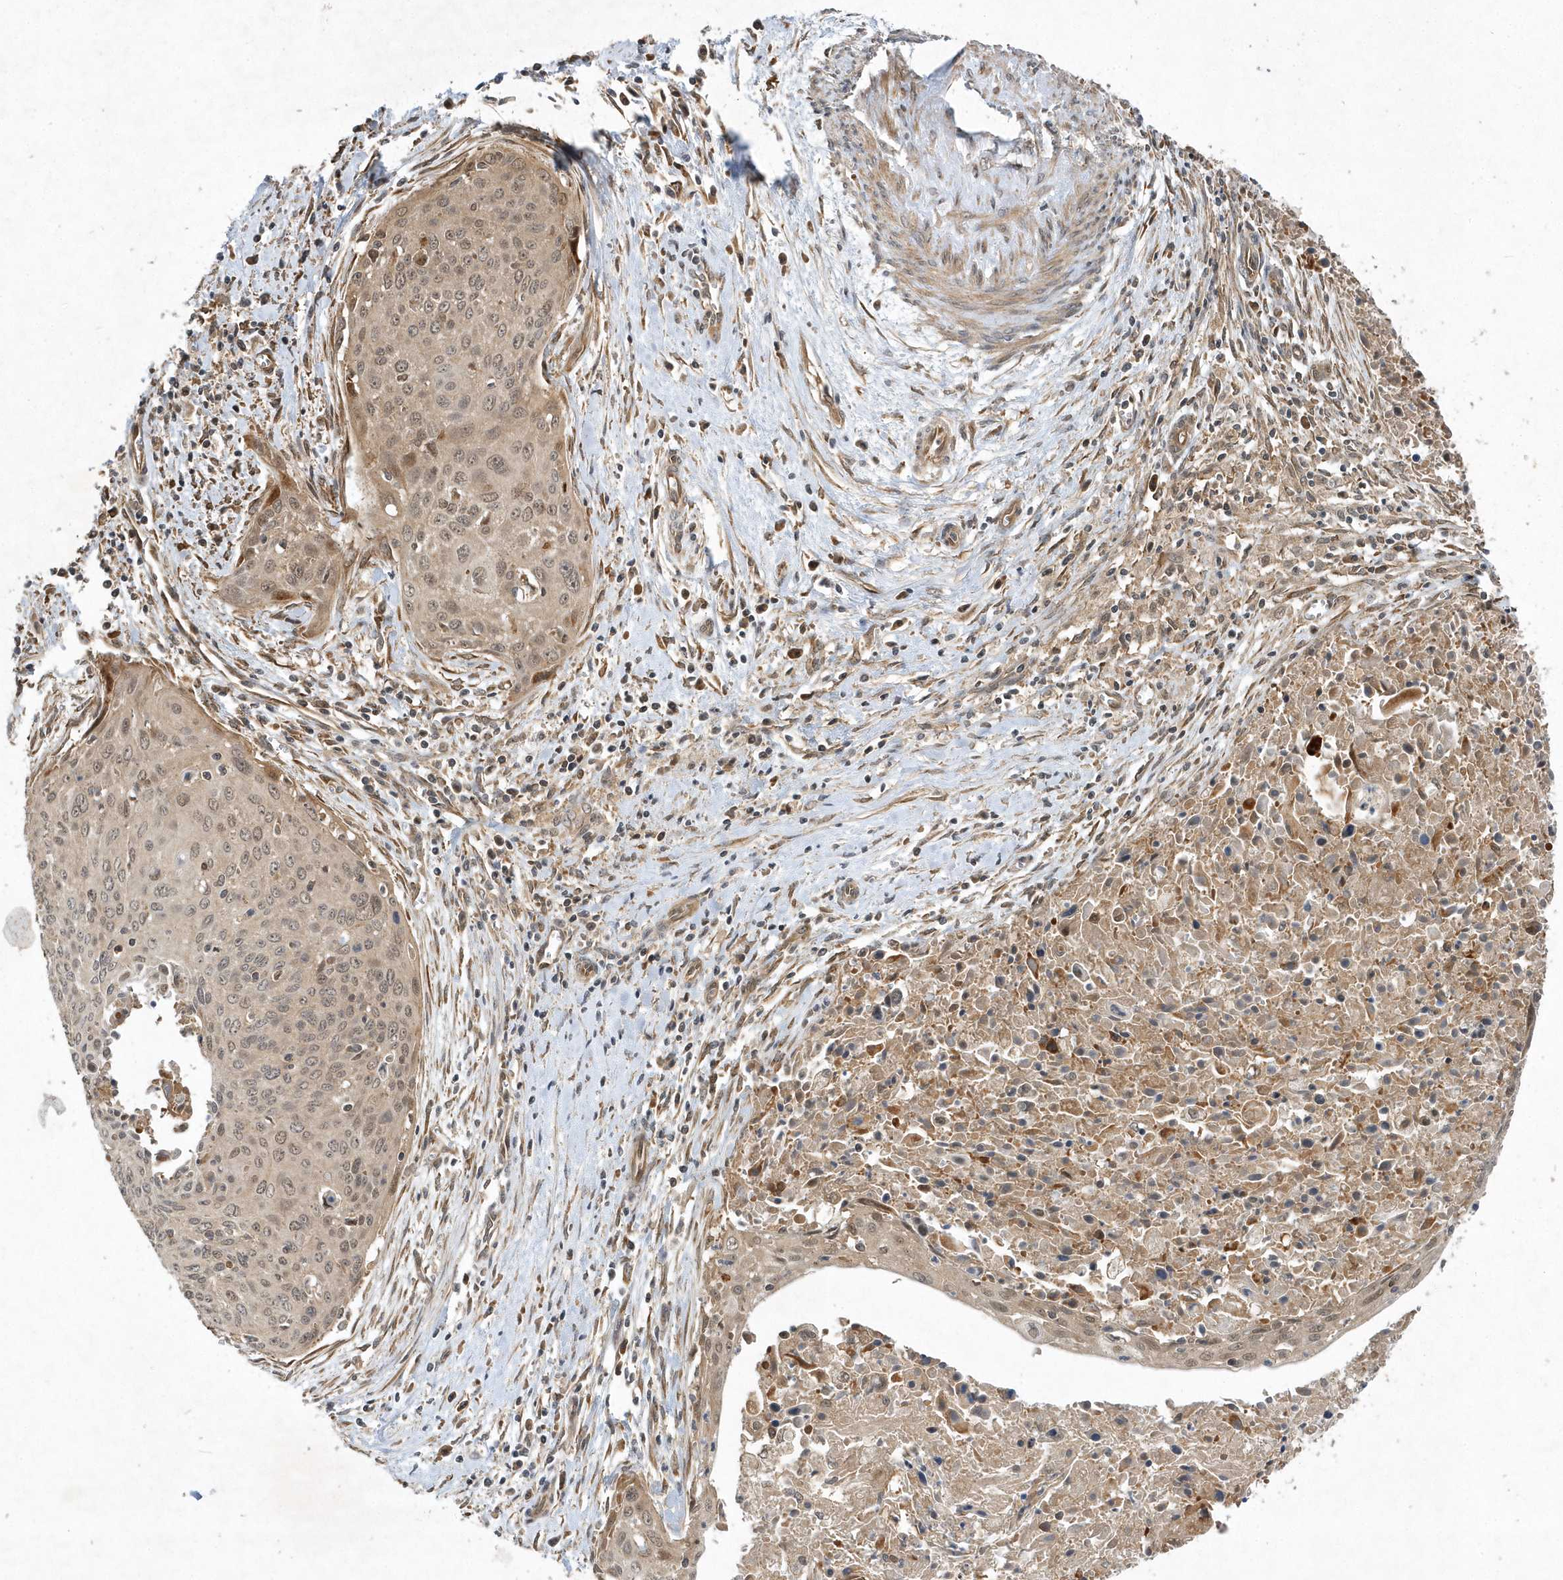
{"staining": {"intensity": "moderate", "quantity": ">75%", "location": "nuclear"}, "tissue": "cervical cancer", "cell_type": "Tumor cells", "image_type": "cancer", "snomed": [{"axis": "morphology", "description": "Squamous cell carcinoma, NOS"}, {"axis": "topography", "description": "Cervix"}], "caption": "Cervical squamous cell carcinoma was stained to show a protein in brown. There is medium levels of moderate nuclear expression in about >75% of tumor cells.", "gene": "GFM2", "patient": {"sex": "female", "age": 55}}